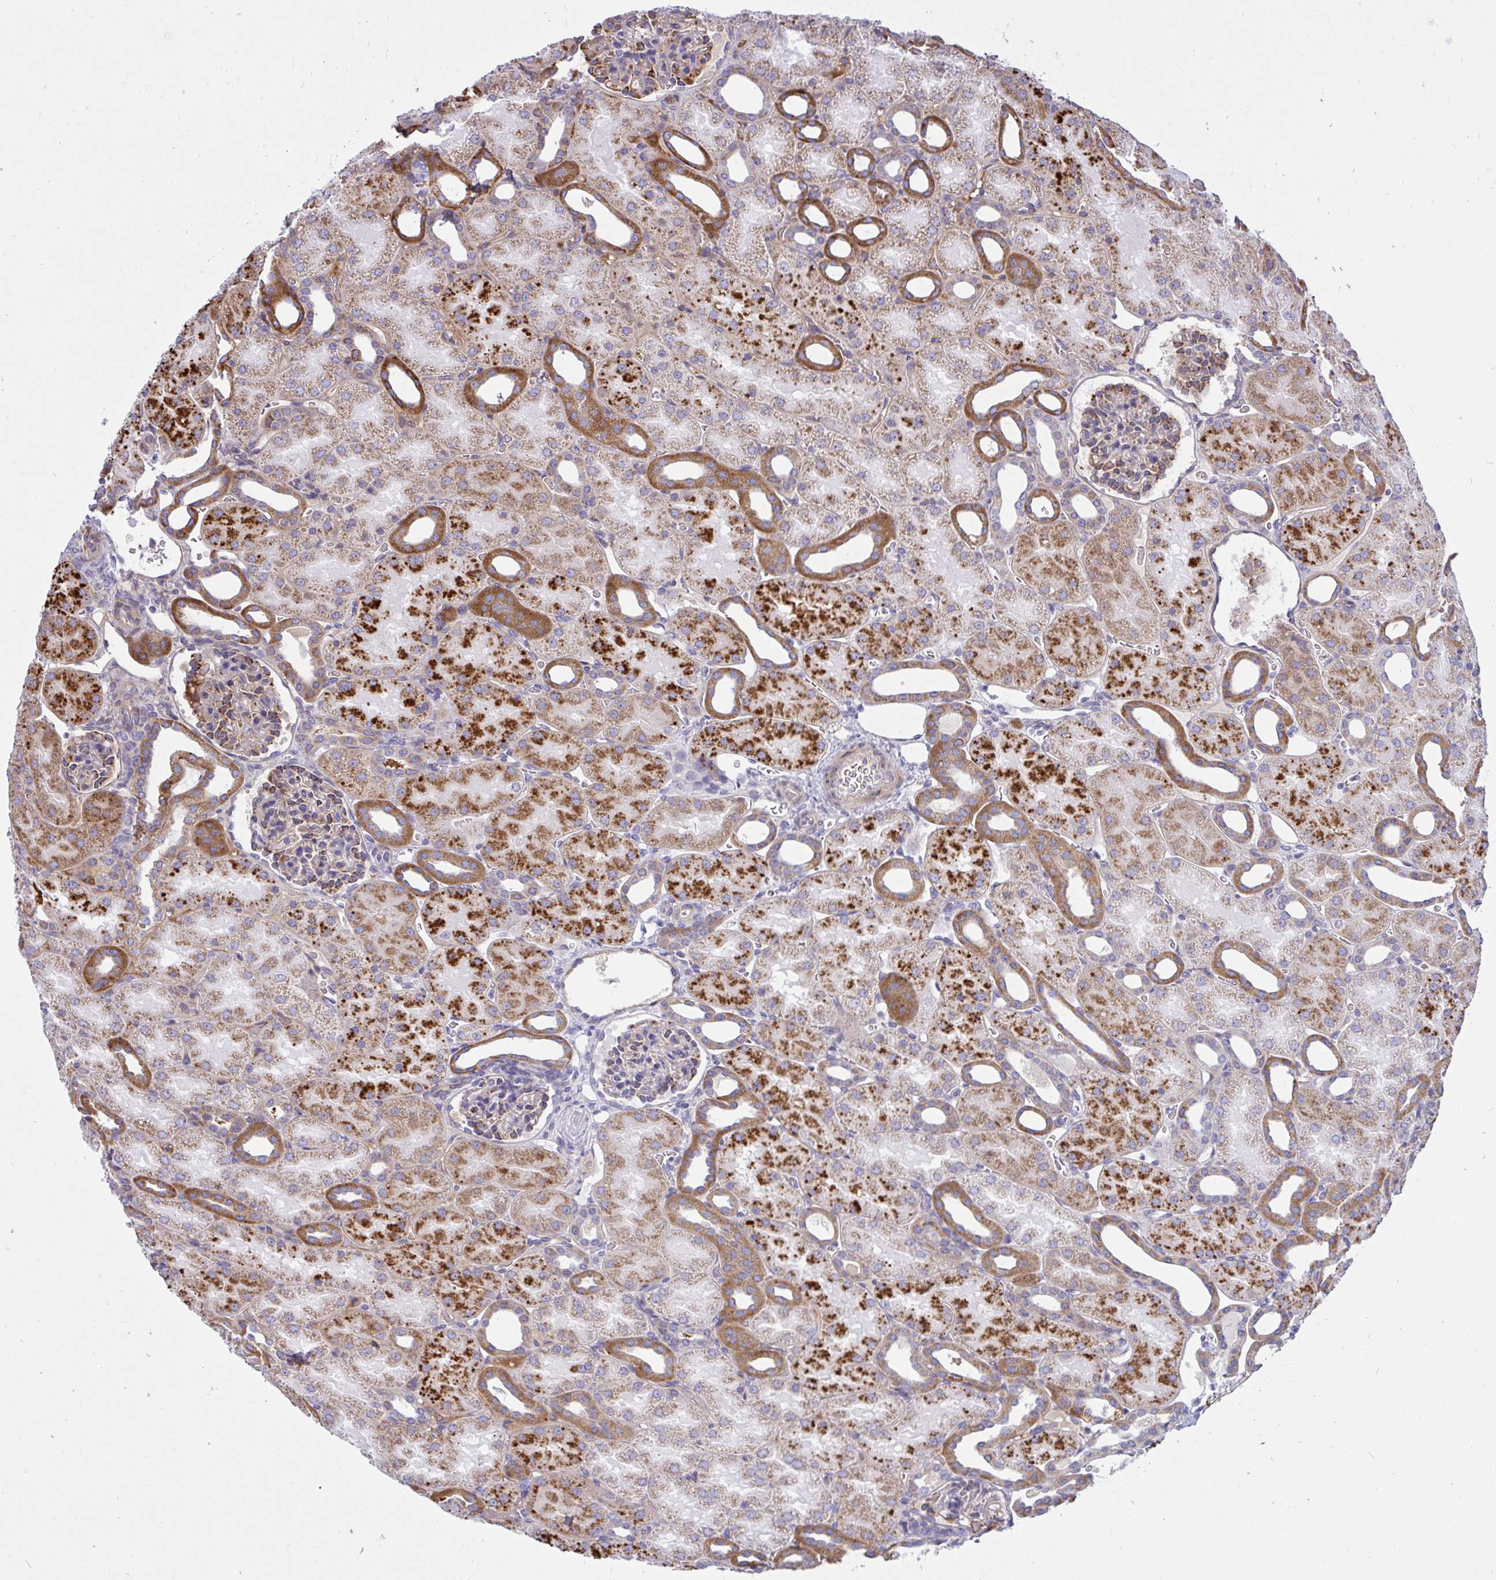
{"staining": {"intensity": "moderate", "quantity": "25%-75%", "location": "cytoplasmic/membranous"}, "tissue": "kidney", "cell_type": "Cells in glomeruli", "image_type": "normal", "snomed": [{"axis": "morphology", "description": "Normal tissue, NOS"}, {"axis": "topography", "description": "Kidney"}], "caption": "This image displays IHC staining of benign kidney, with medium moderate cytoplasmic/membranous expression in about 25%-75% of cells in glomeruli.", "gene": "NTN1", "patient": {"sex": "male", "age": 2}}